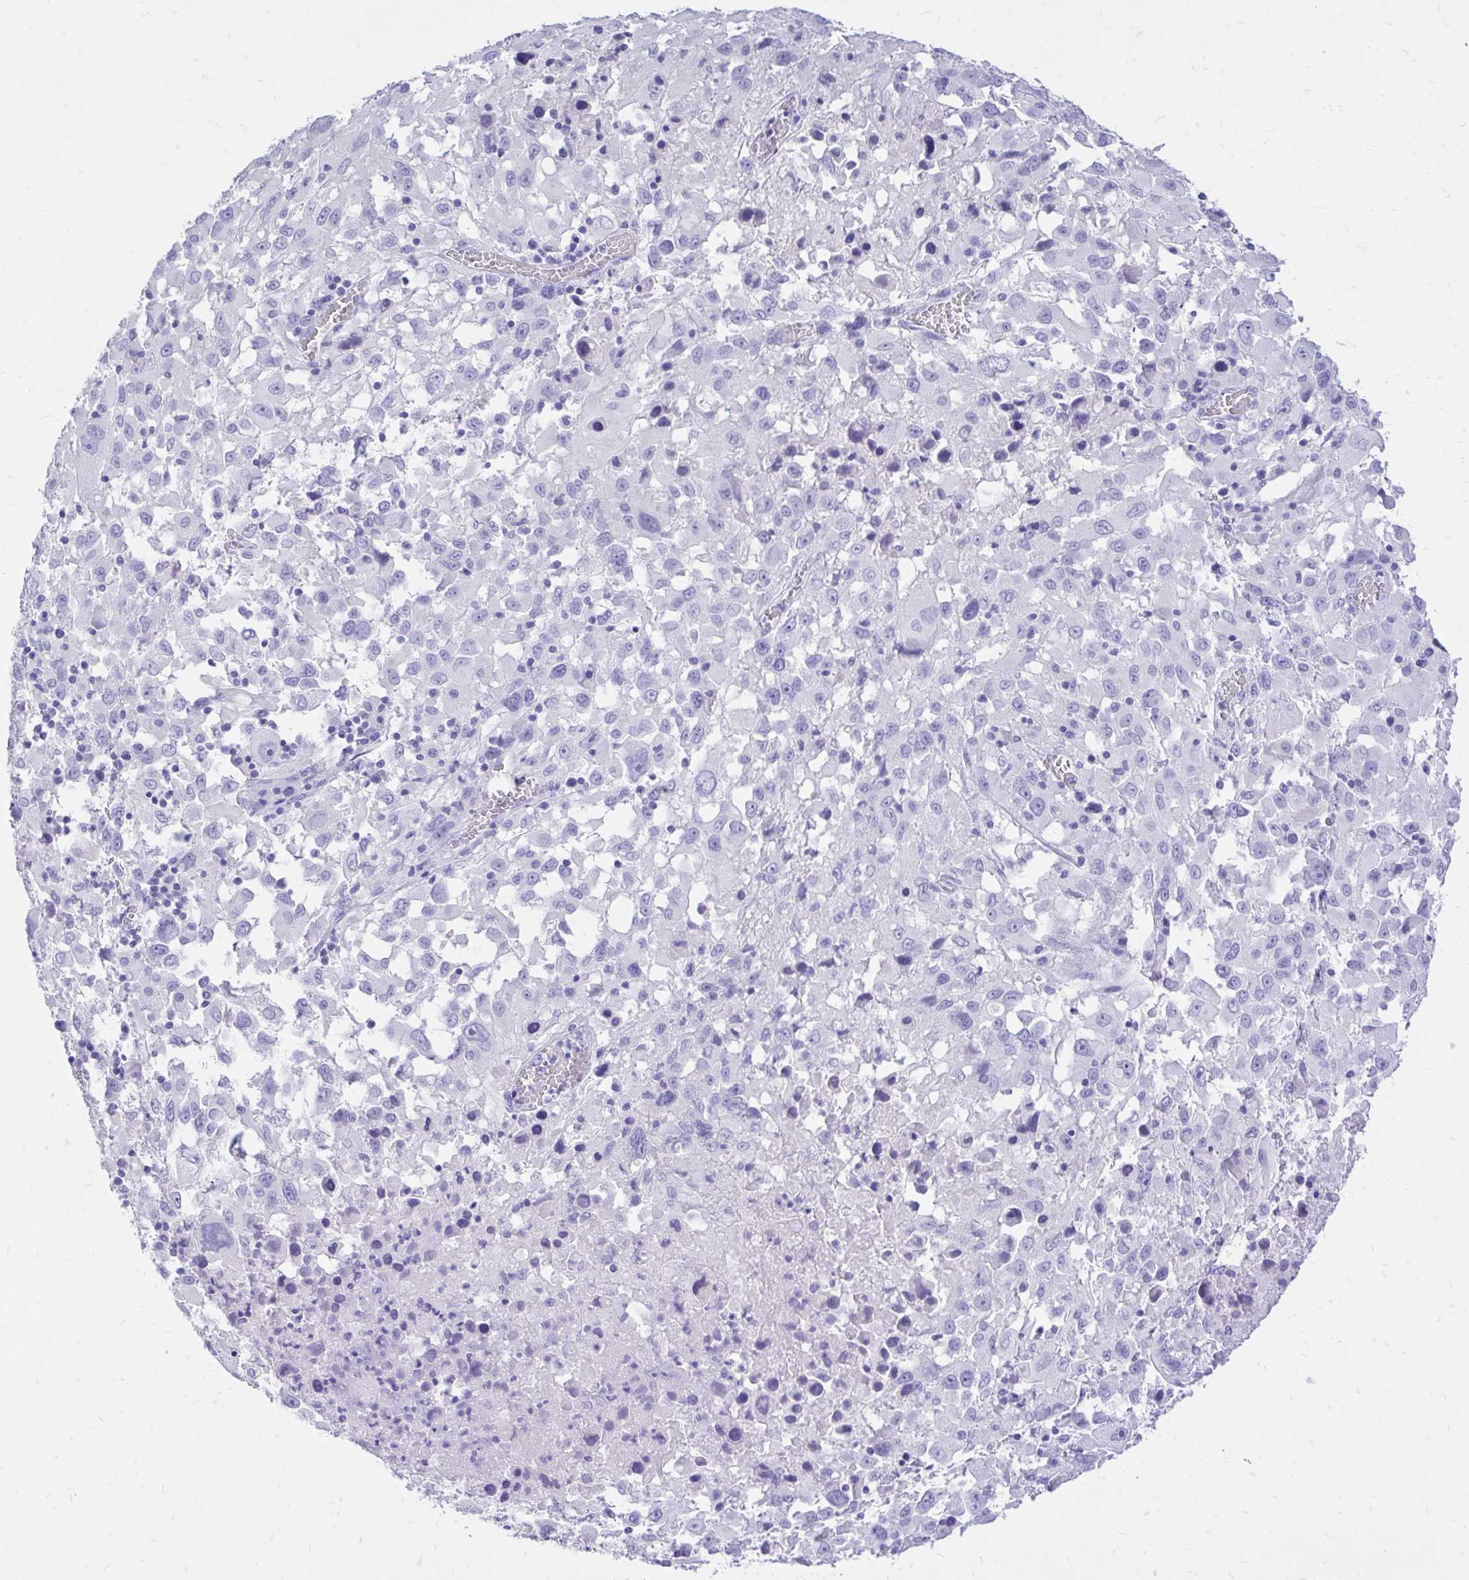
{"staining": {"intensity": "negative", "quantity": "none", "location": "none"}, "tissue": "melanoma", "cell_type": "Tumor cells", "image_type": "cancer", "snomed": [{"axis": "morphology", "description": "Malignant melanoma, Metastatic site"}, {"axis": "topography", "description": "Soft tissue"}], "caption": "Tumor cells are negative for protein expression in human melanoma.", "gene": "MON1A", "patient": {"sex": "male", "age": 50}}